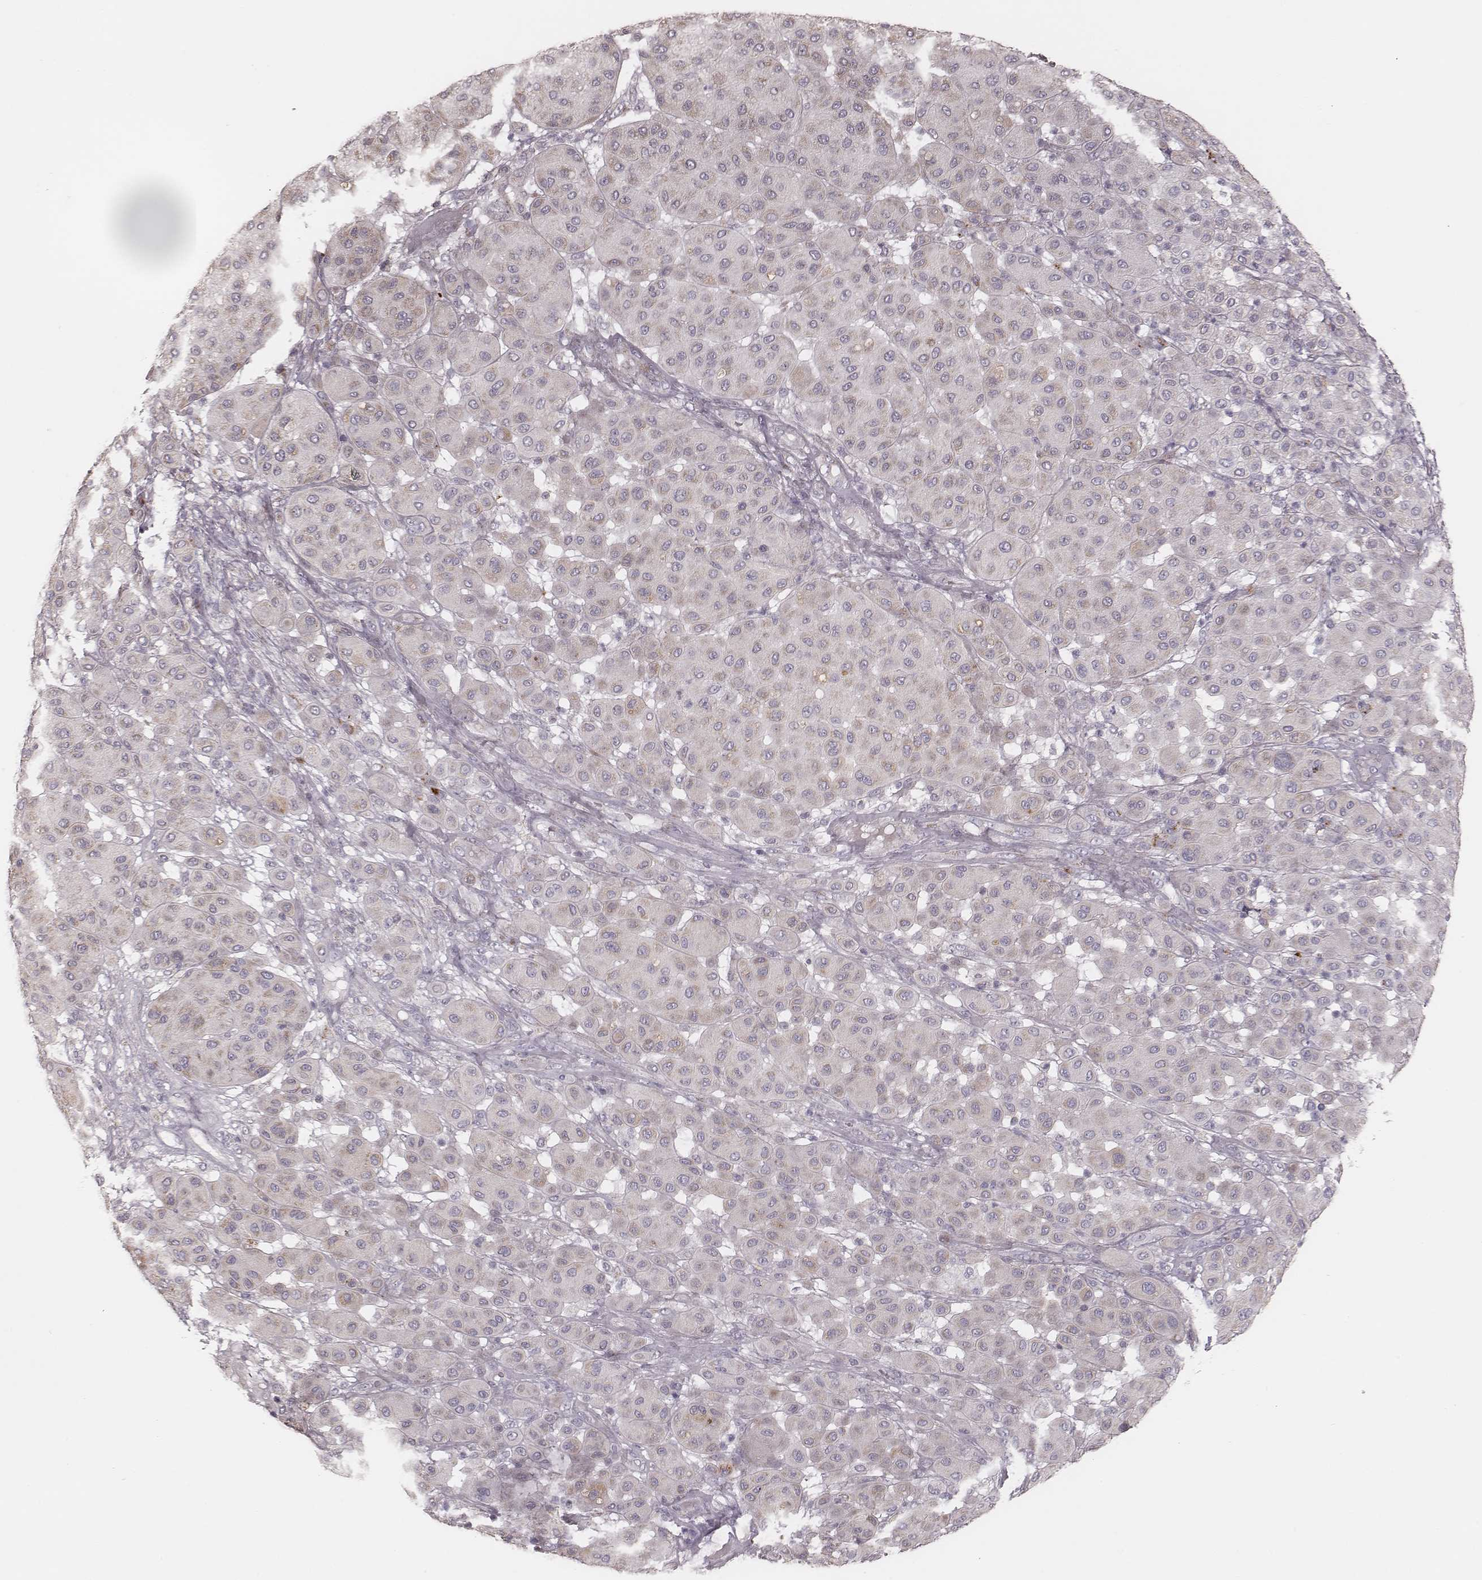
{"staining": {"intensity": "weak", "quantity": ">75%", "location": "cytoplasmic/membranous"}, "tissue": "melanoma", "cell_type": "Tumor cells", "image_type": "cancer", "snomed": [{"axis": "morphology", "description": "Malignant melanoma, Metastatic site"}, {"axis": "topography", "description": "Smooth muscle"}], "caption": "This is an image of immunohistochemistry (IHC) staining of melanoma, which shows weak staining in the cytoplasmic/membranous of tumor cells.", "gene": "KIF5C", "patient": {"sex": "male", "age": 41}}